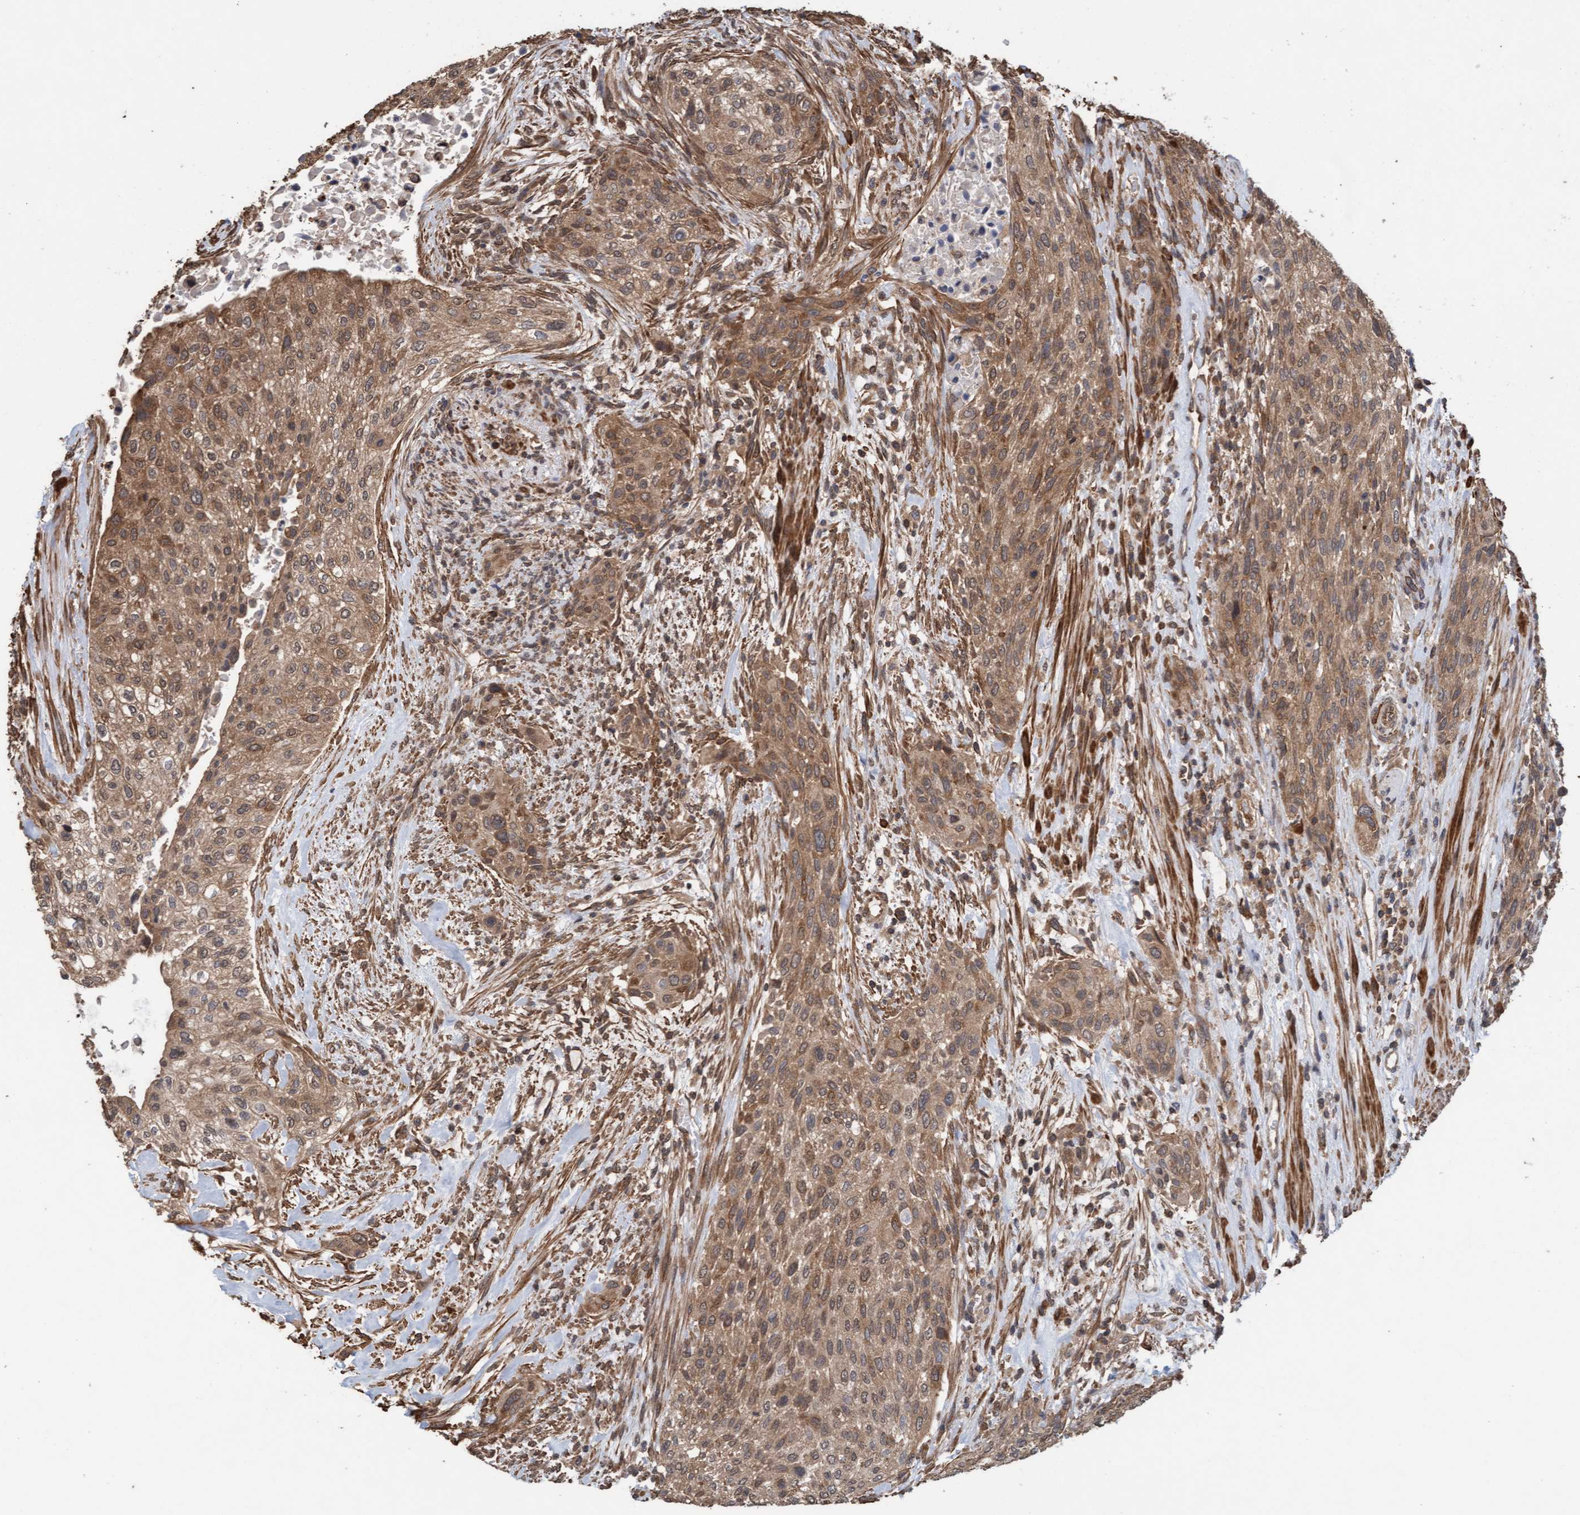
{"staining": {"intensity": "moderate", "quantity": ">75%", "location": "cytoplasmic/membranous"}, "tissue": "urothelial cancer", "cell_type": "Tumor cells", "image_type": "cancer", "snomed": [{"axis": "morphology", "description": "Urothelial carcinoma, Low grade"}, {"axis": "morphology", "description": "Urothelial carcinoma, High grade"}, {"axis": "topography", "description": "Urinary bladder"}], "caption": "Human urothelial cancer stained with a brown dye displays moderate cytoplasmic/membranous positive staining in about >75% of tumor cells.", "gene": "FXR2", "patient": {"sex": "male", "age": 35}}